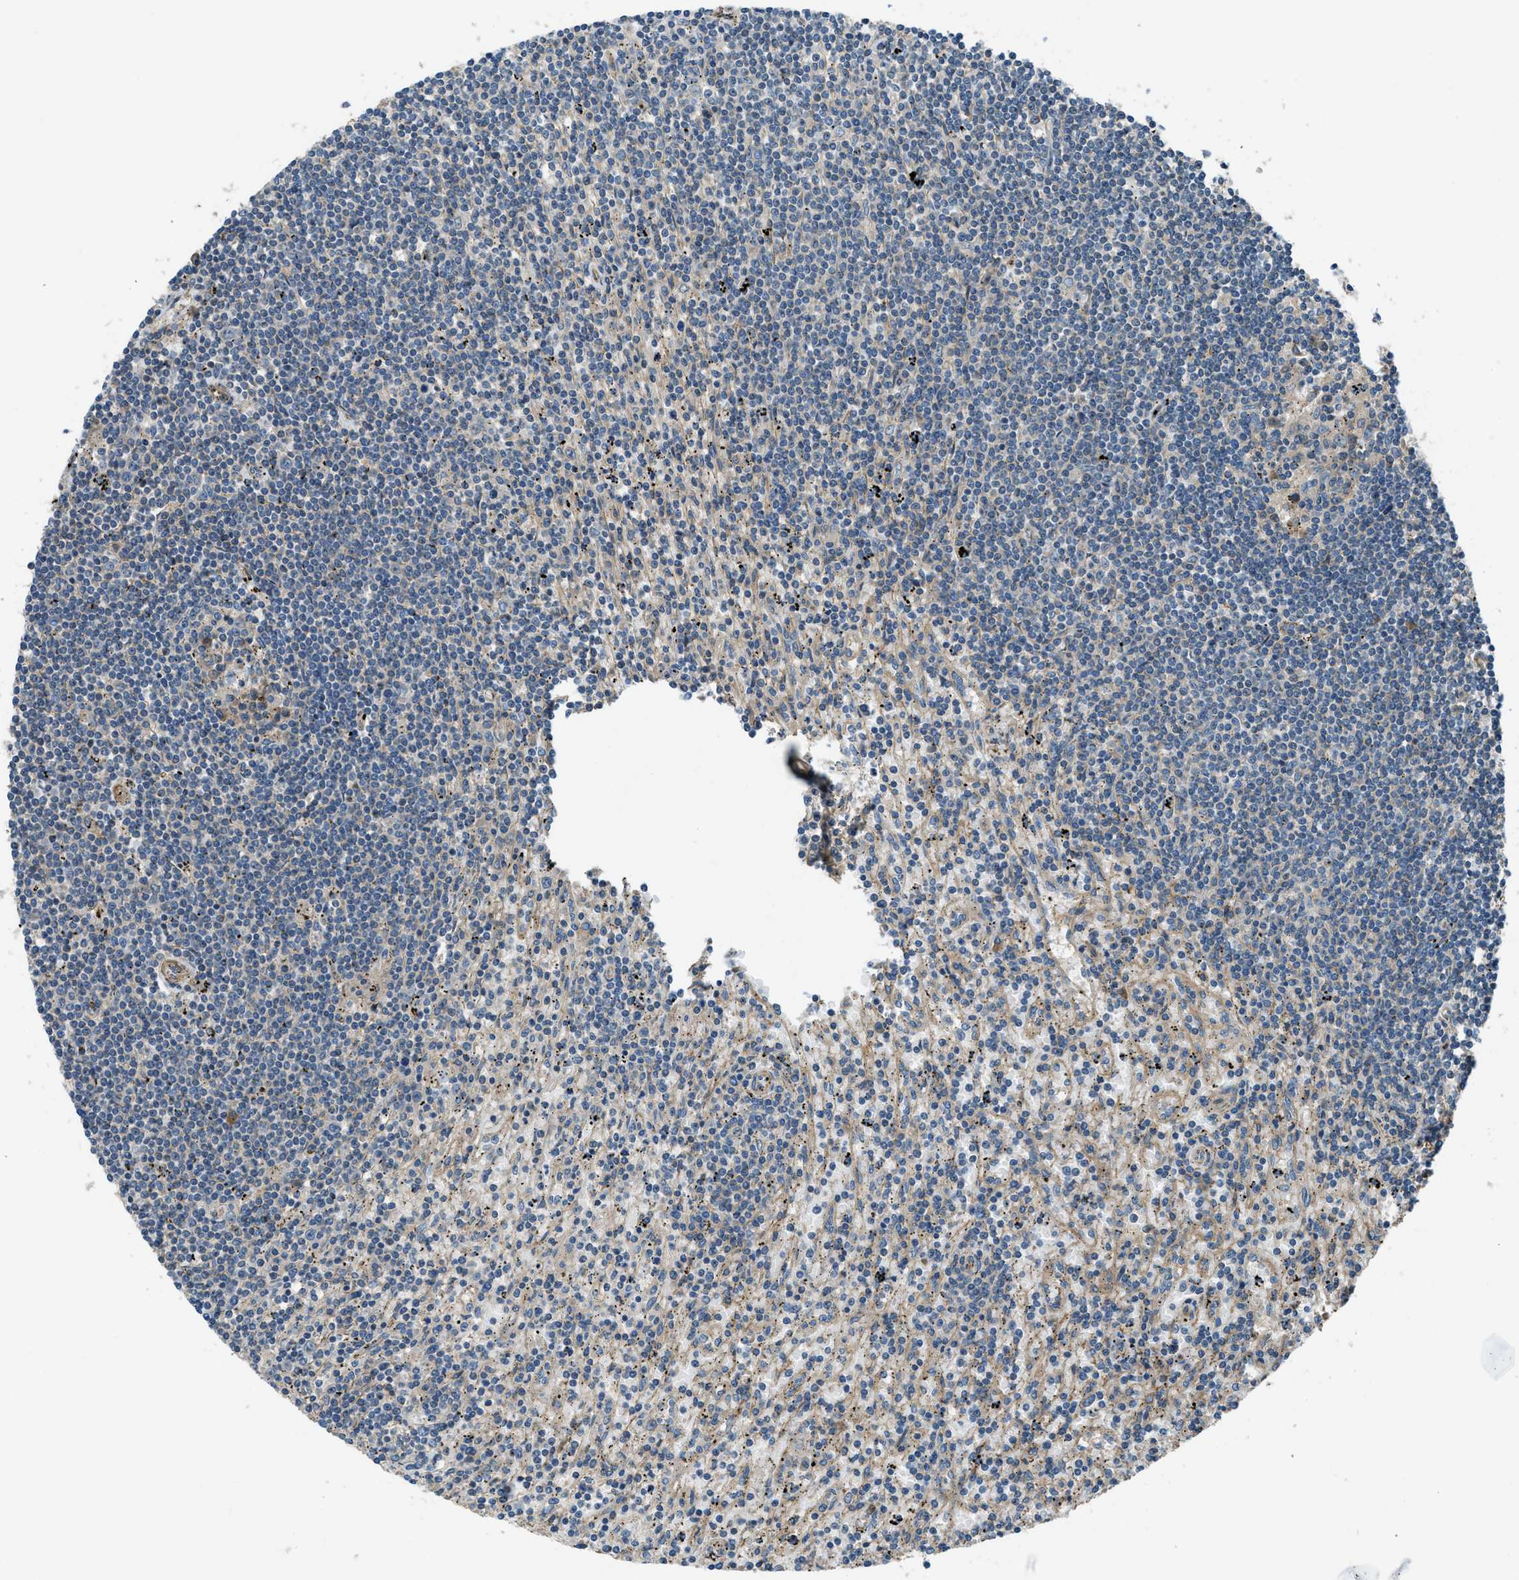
{"staining": {"intensity": "negative", "quantity": "none", "location": "none"}, "tissue": "lymphoma", "cell_type": "Tumor cells", "image_type": "cancer", "snomed": [{"axis": "morphology", "description": "Malignant lymphoma, non-Hodgkin's type, Low grade"}, {"axis": "topography", "description": "Spleen"}], "caption": "High magnification brightfield microscopy of lymphoma stained with DAB (brown) and counterstained with hematoxylin (blue): tumor cells show no significant expression.", "gene": "VEZT", "patient": {"sex": "male", "age": 76}}